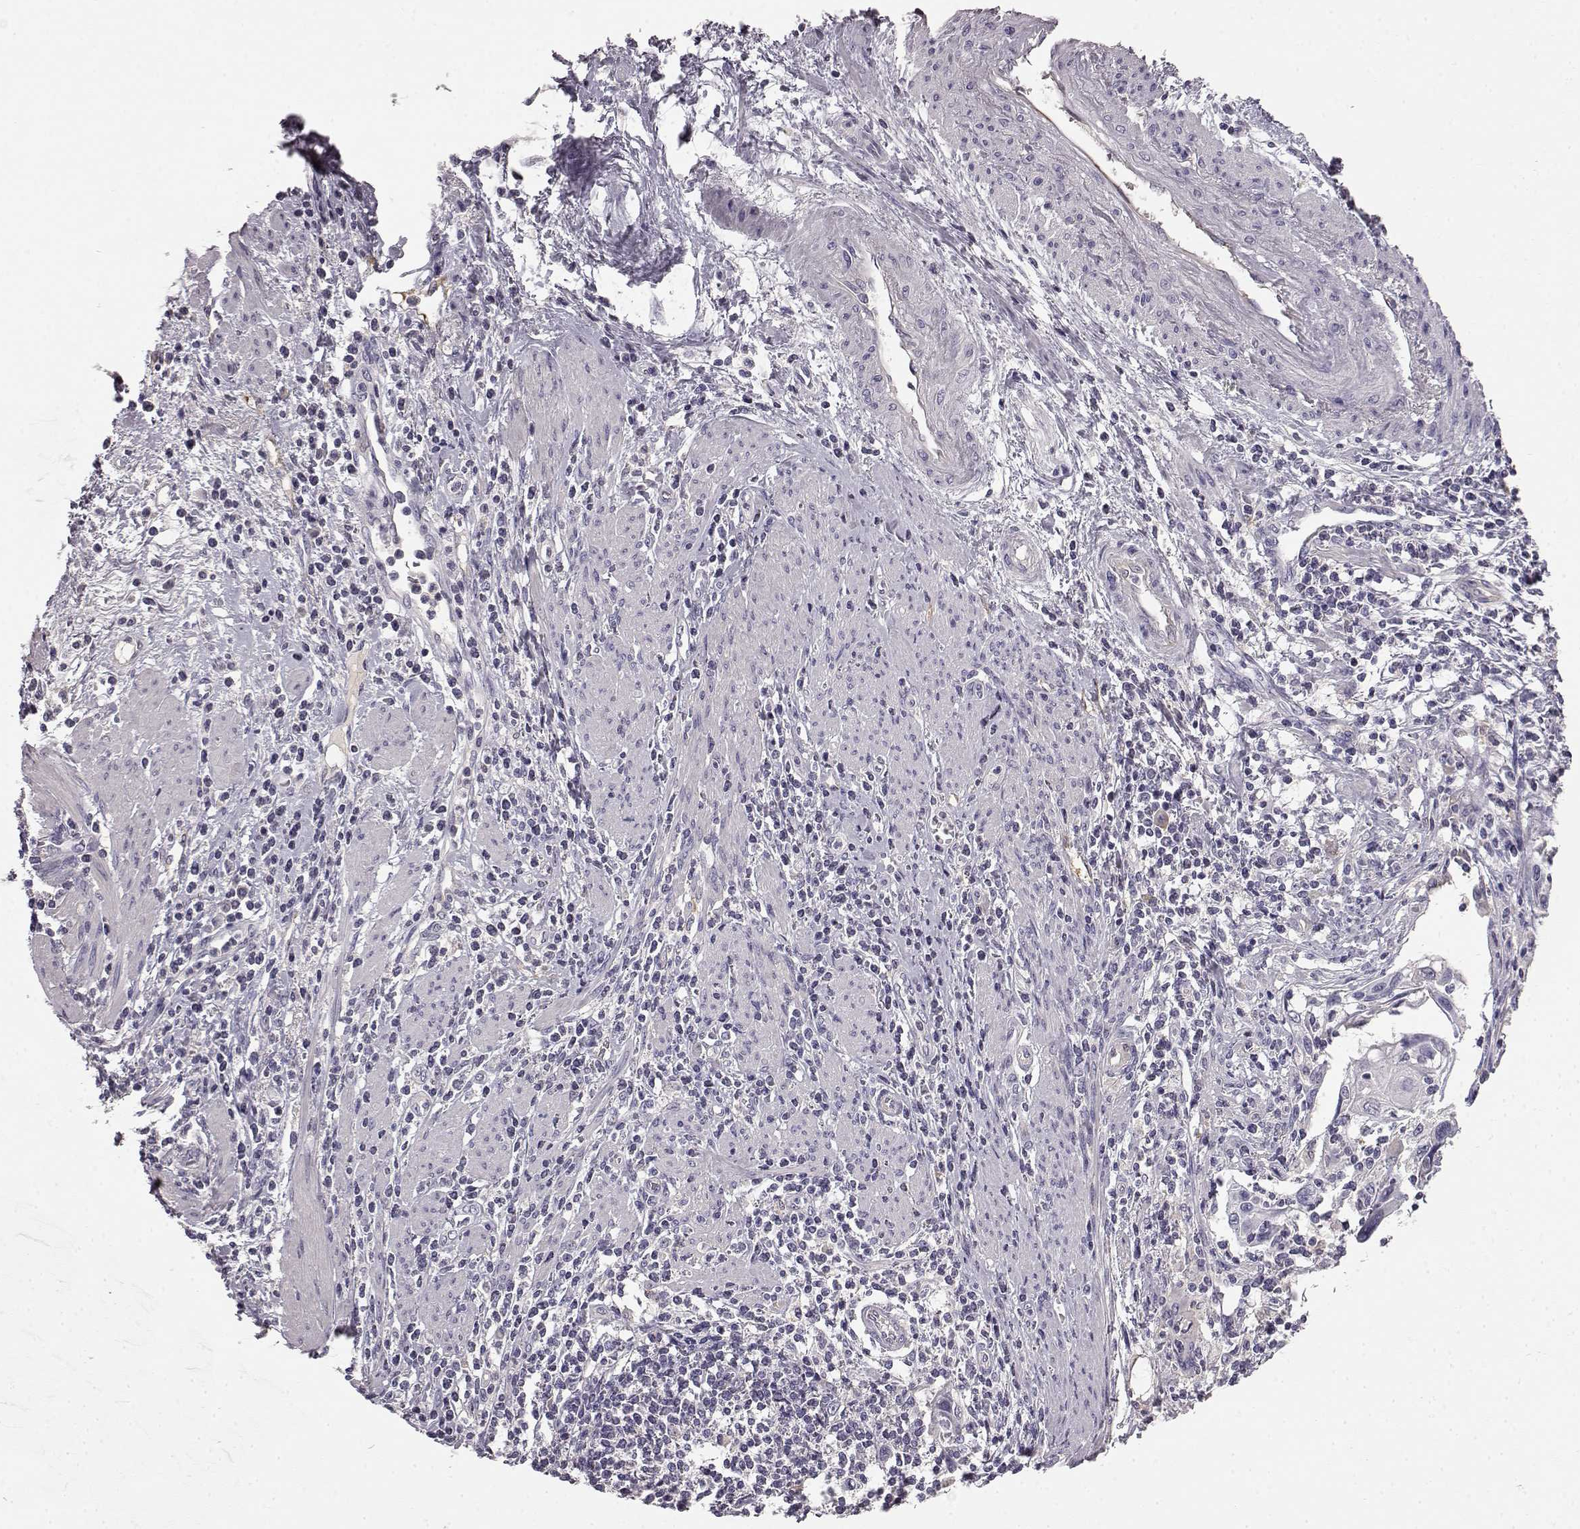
{"staining": {"intensity": "negative", "quantity": "none", "location": "none"}, "tissue": "cervical cancer", "cell_type": "Tumor cells", "image_type": "cancer", "snomed": [{"axis": "morphology", "description": "Squamous cell carcinoma, NOS"}, {"axis": "topography", "description": "Cervix"}], "caption": "IHC photomicrograph of neoplastic tissue: human cervical squamous cell carcinoma stained with DAB (3,3'-diaminobenzidine) exhibits no significant protein positivity in tumor cells. (Stains: DAB (3,3'-diaminobenzidine) IHC with hematoxylin counter stain, Microscopy: brightfield microscopy at high magnification).", "gene": "KRT85", "patient": {"sex": "female", "age": 70}}